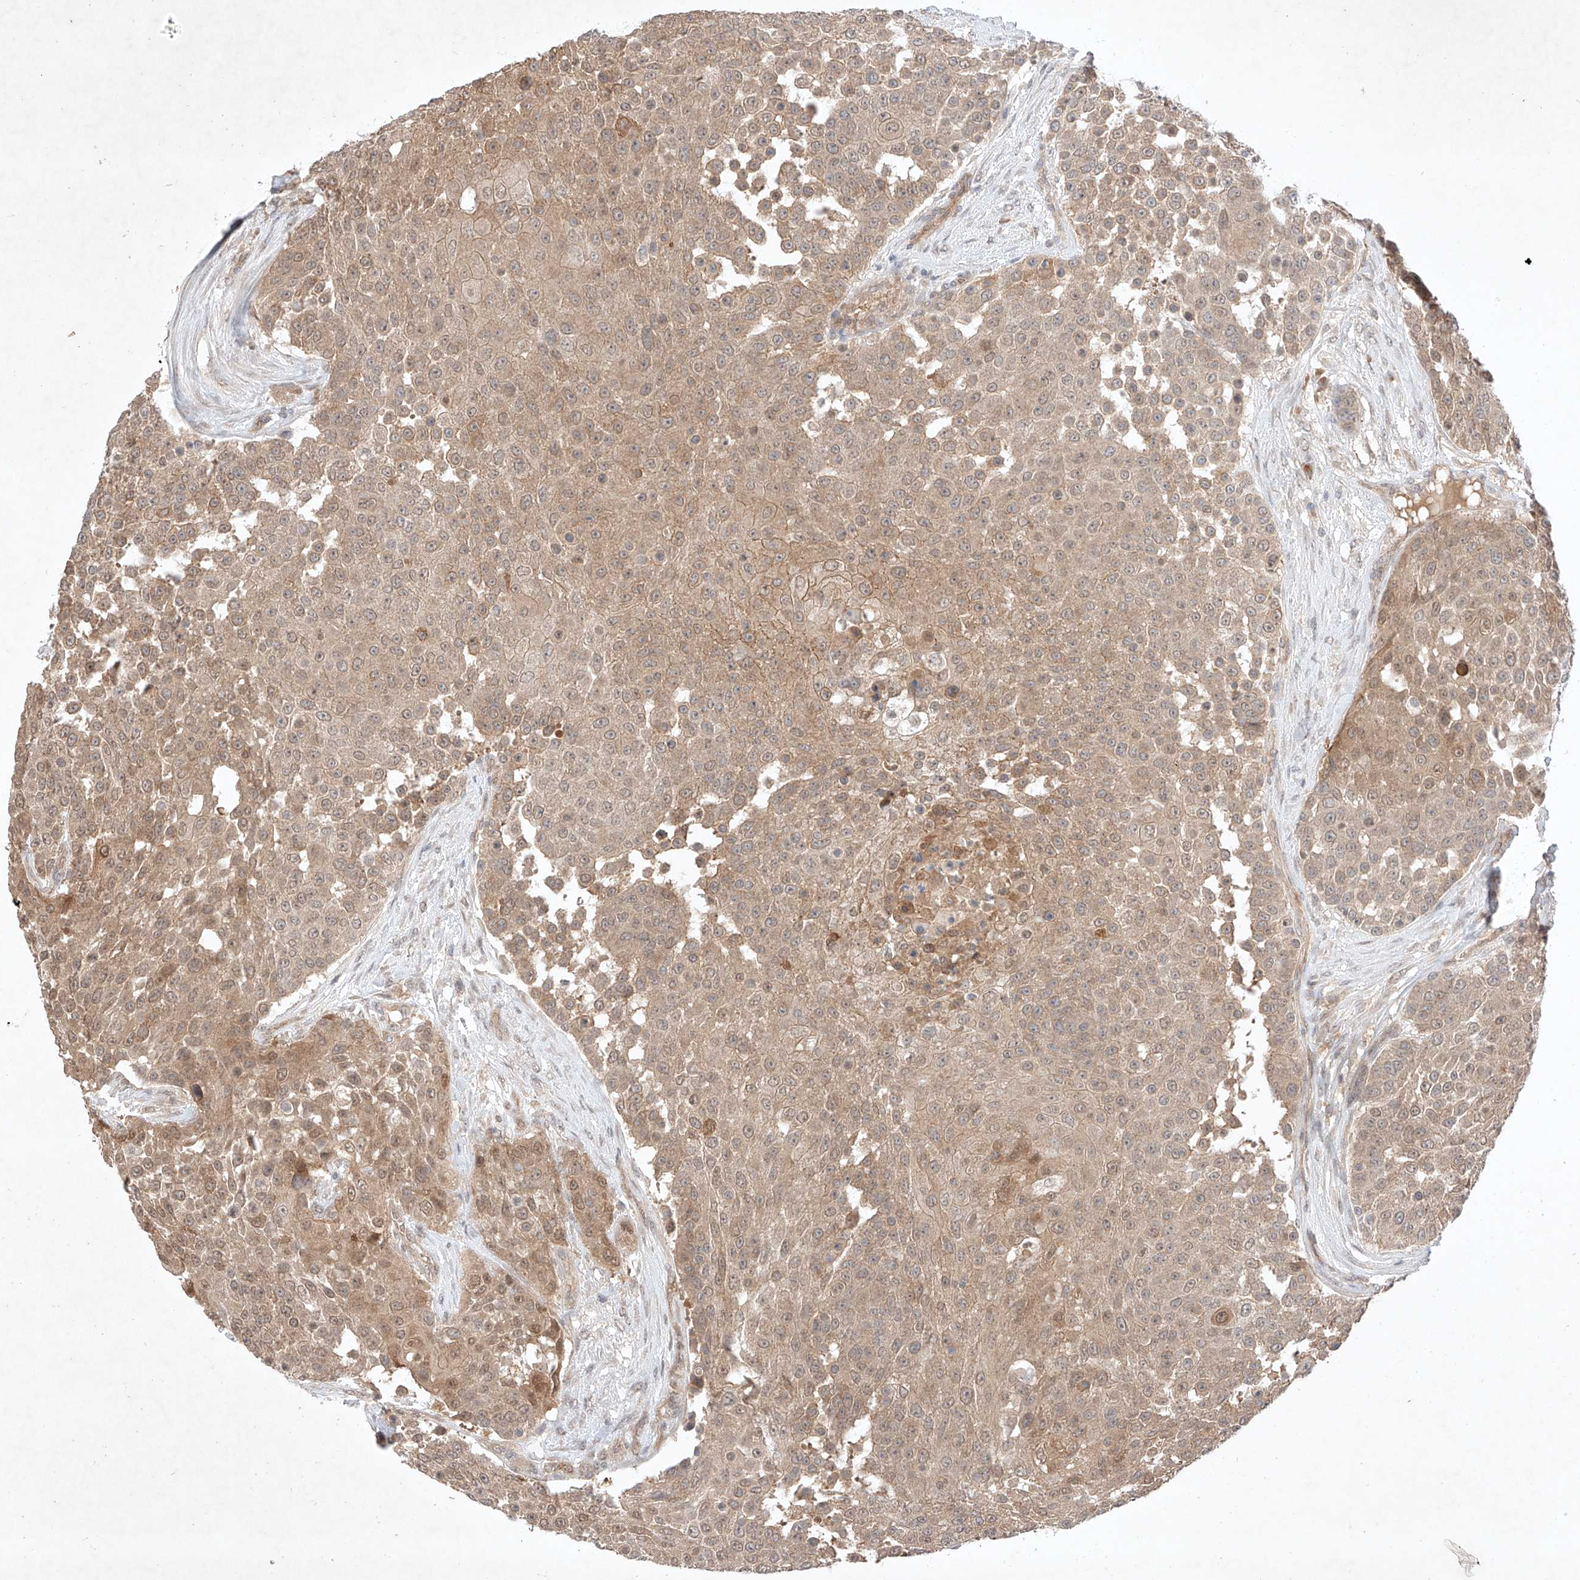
{"staining": {"intensity": "weak", "quantity": ">75%", "location": "cytoplasmic/membranous,nuclear"}, "tissue": "urothelial cancer", "cell_type": "Tumor cells", "image_type": "cancer", "snomed": [{"axis": "morphology", "description": "Urothelial carcinoma, High grade"}, {"axis": "topography", "description": "Urinary bladder"}], "caption": "Urothelial cancer stained with DAB immunohistochemistry (IHC) demonstrates low levels of weak cytoplasmic/membranous and nuclear expression in approximately >75% of tumor cells.", "gene": "ZNF124", "patient": {"sex": "female", "age": 63}}